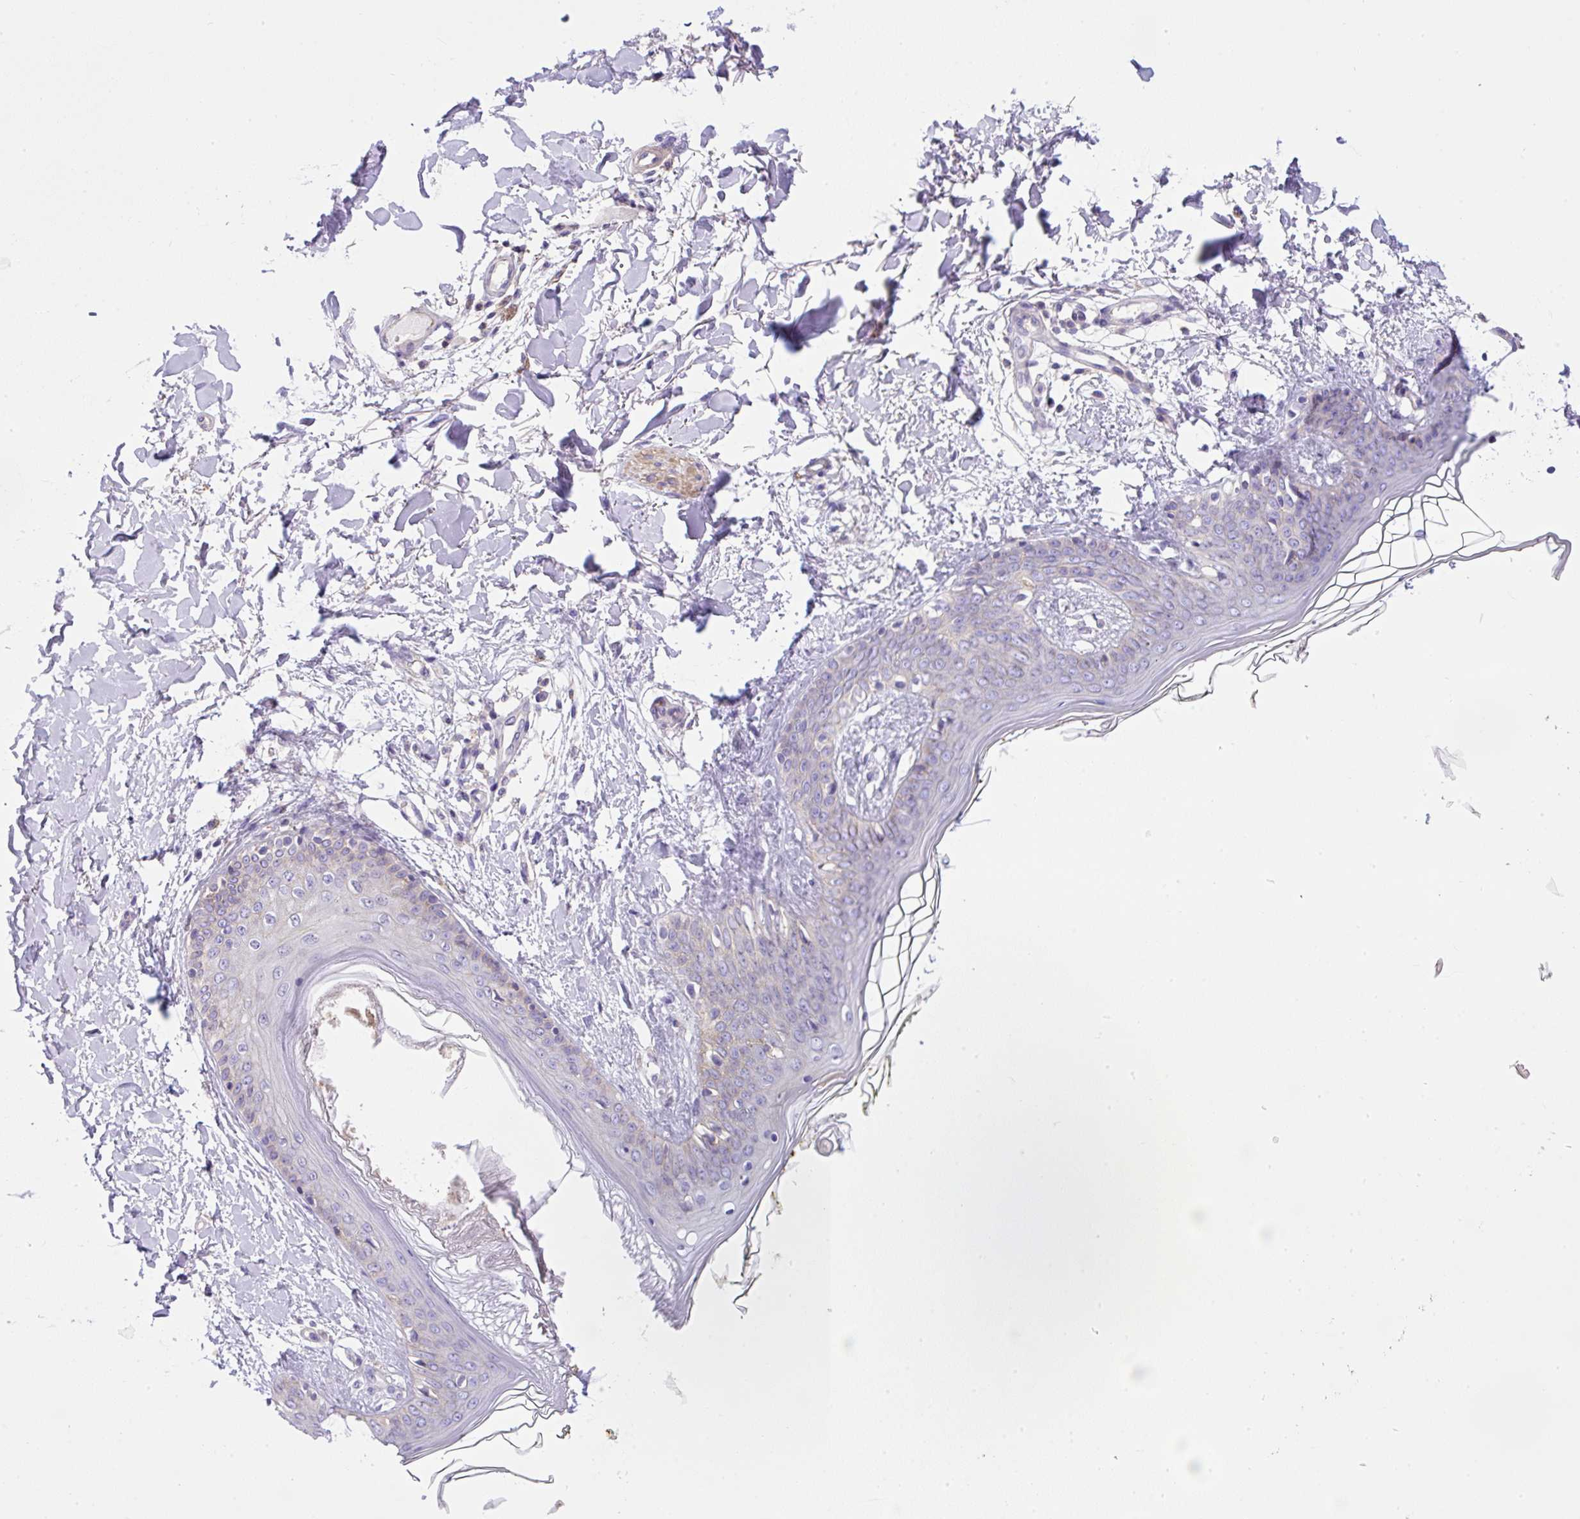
{"staining": {"intensity": "negative", "quantity": "none", "location": "none"}, "tissue": "skin", "cell_type": "Fibroblasts", "image_type": "normal", "snomed": [{"axis": "morphology", "description": "Normal tissue, NOS"}, {"axis": "topography", "description": "Skin"}], "caption": "An immunohistochemistry (IHC) image of unremarkable skin is shown. There is no staining in fibroblasts of skin. (Stains: DAB immunohistochemistry (IHC) with hematoxylin counter stain, Microscopy: brightfield microscopy at high magnification).", "gene": "NPTN", "patient": {"sex": "female", "age": 34}}